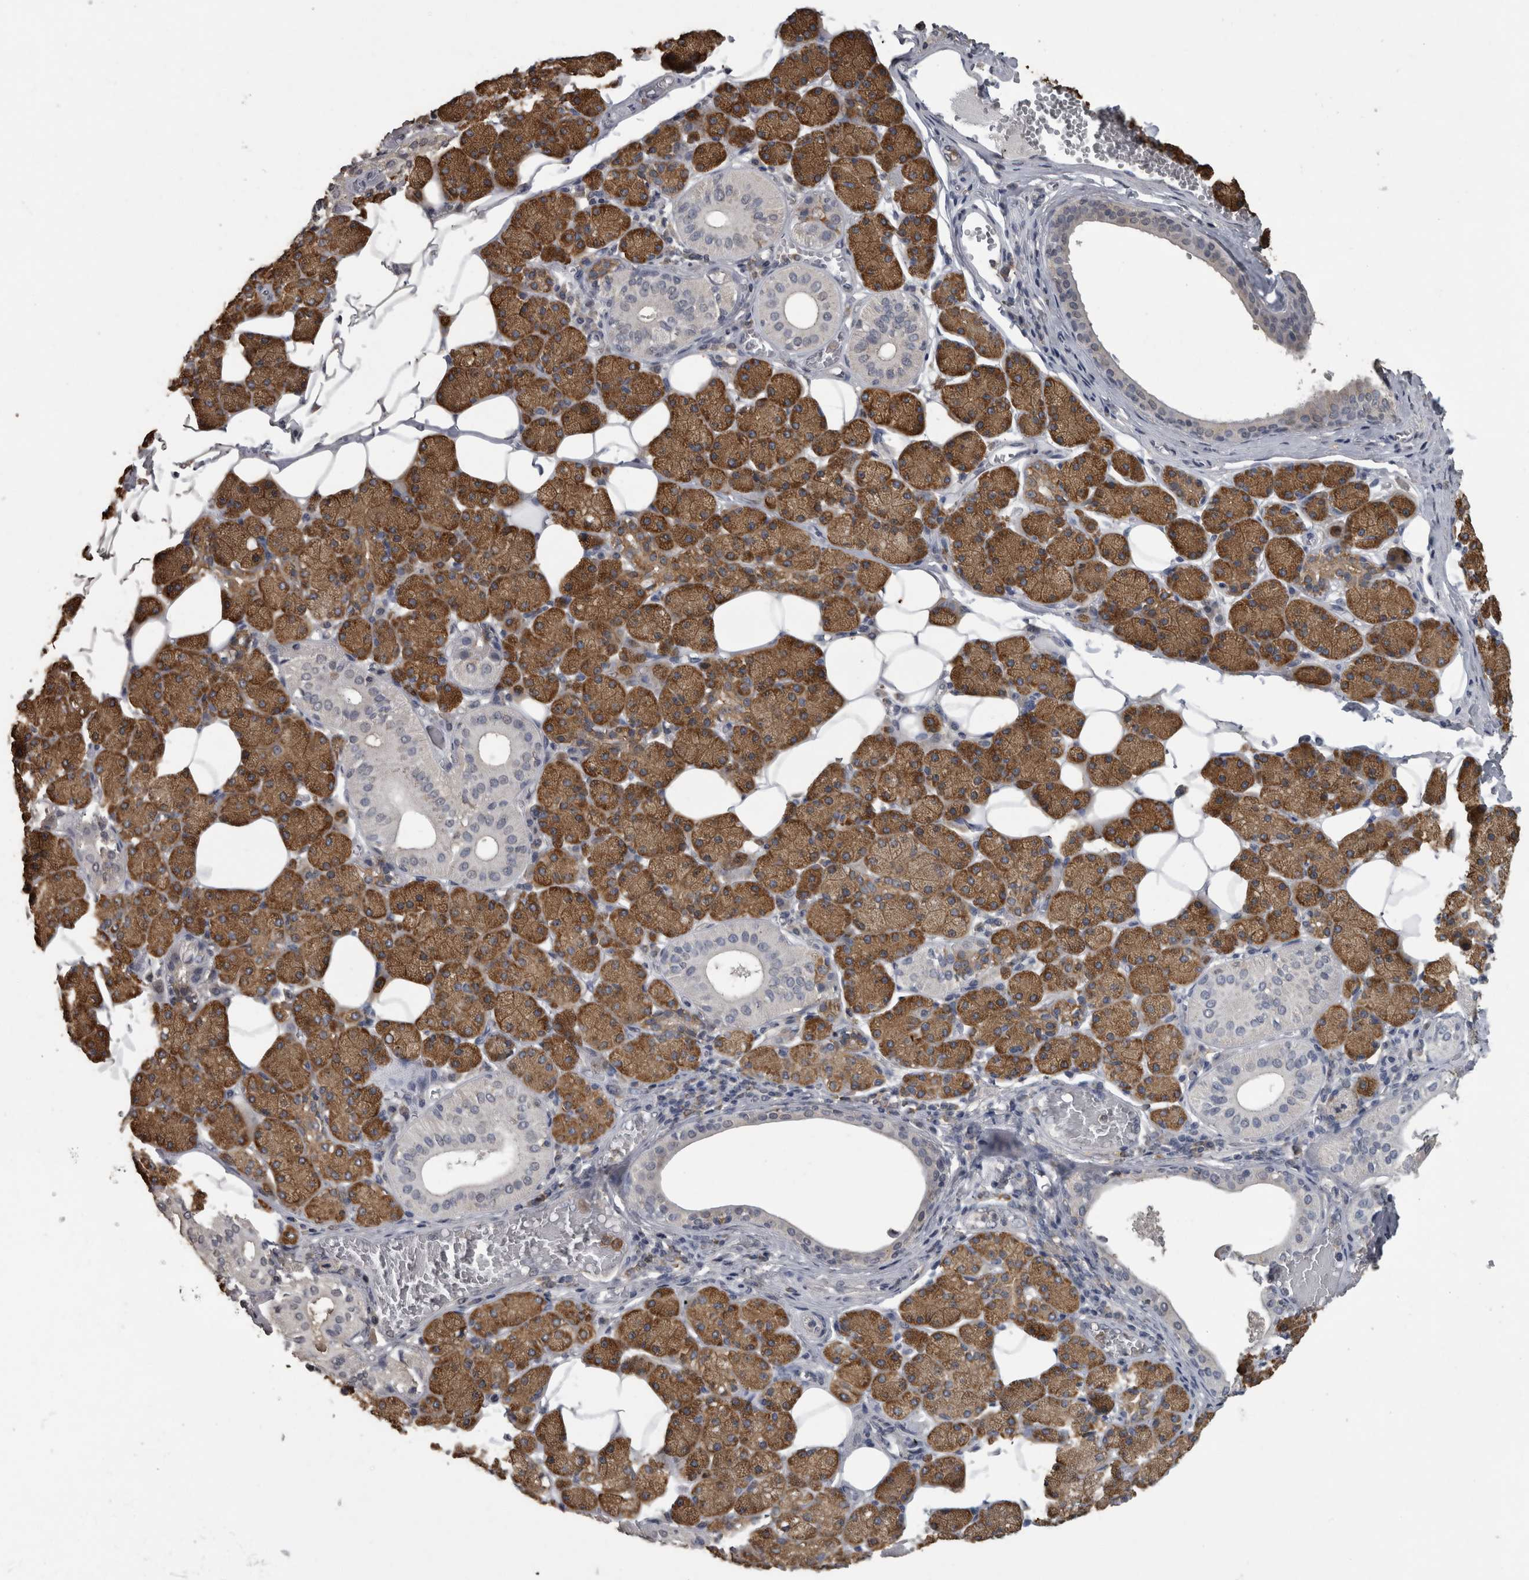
{"staining": {"intensity": "moderate", "quantity": ">75%", "location": "cytoplasmic/membranous"}, "tissue": "salivary gland", "cell_type": "Glandular cells", "image_type": "normal", "snomed": [{"axis": "morphology", "description": "Normal tissue, NOS"}, {"axis": "topography", "description": "Salivary gland"}], "caption": "The immunohistochemical stain labels moderate cytoplasmic/membranous positivity in glandular cells of unremarkable salivary gland. Using DAB (3,3'-diaminobenzidine) (brown) and hematoxylin (blue) stains, captured at high magnification using brightfield microscopy.", "gene": "PIK3AP1", "patient": {"sex": "female", "age": 33}}